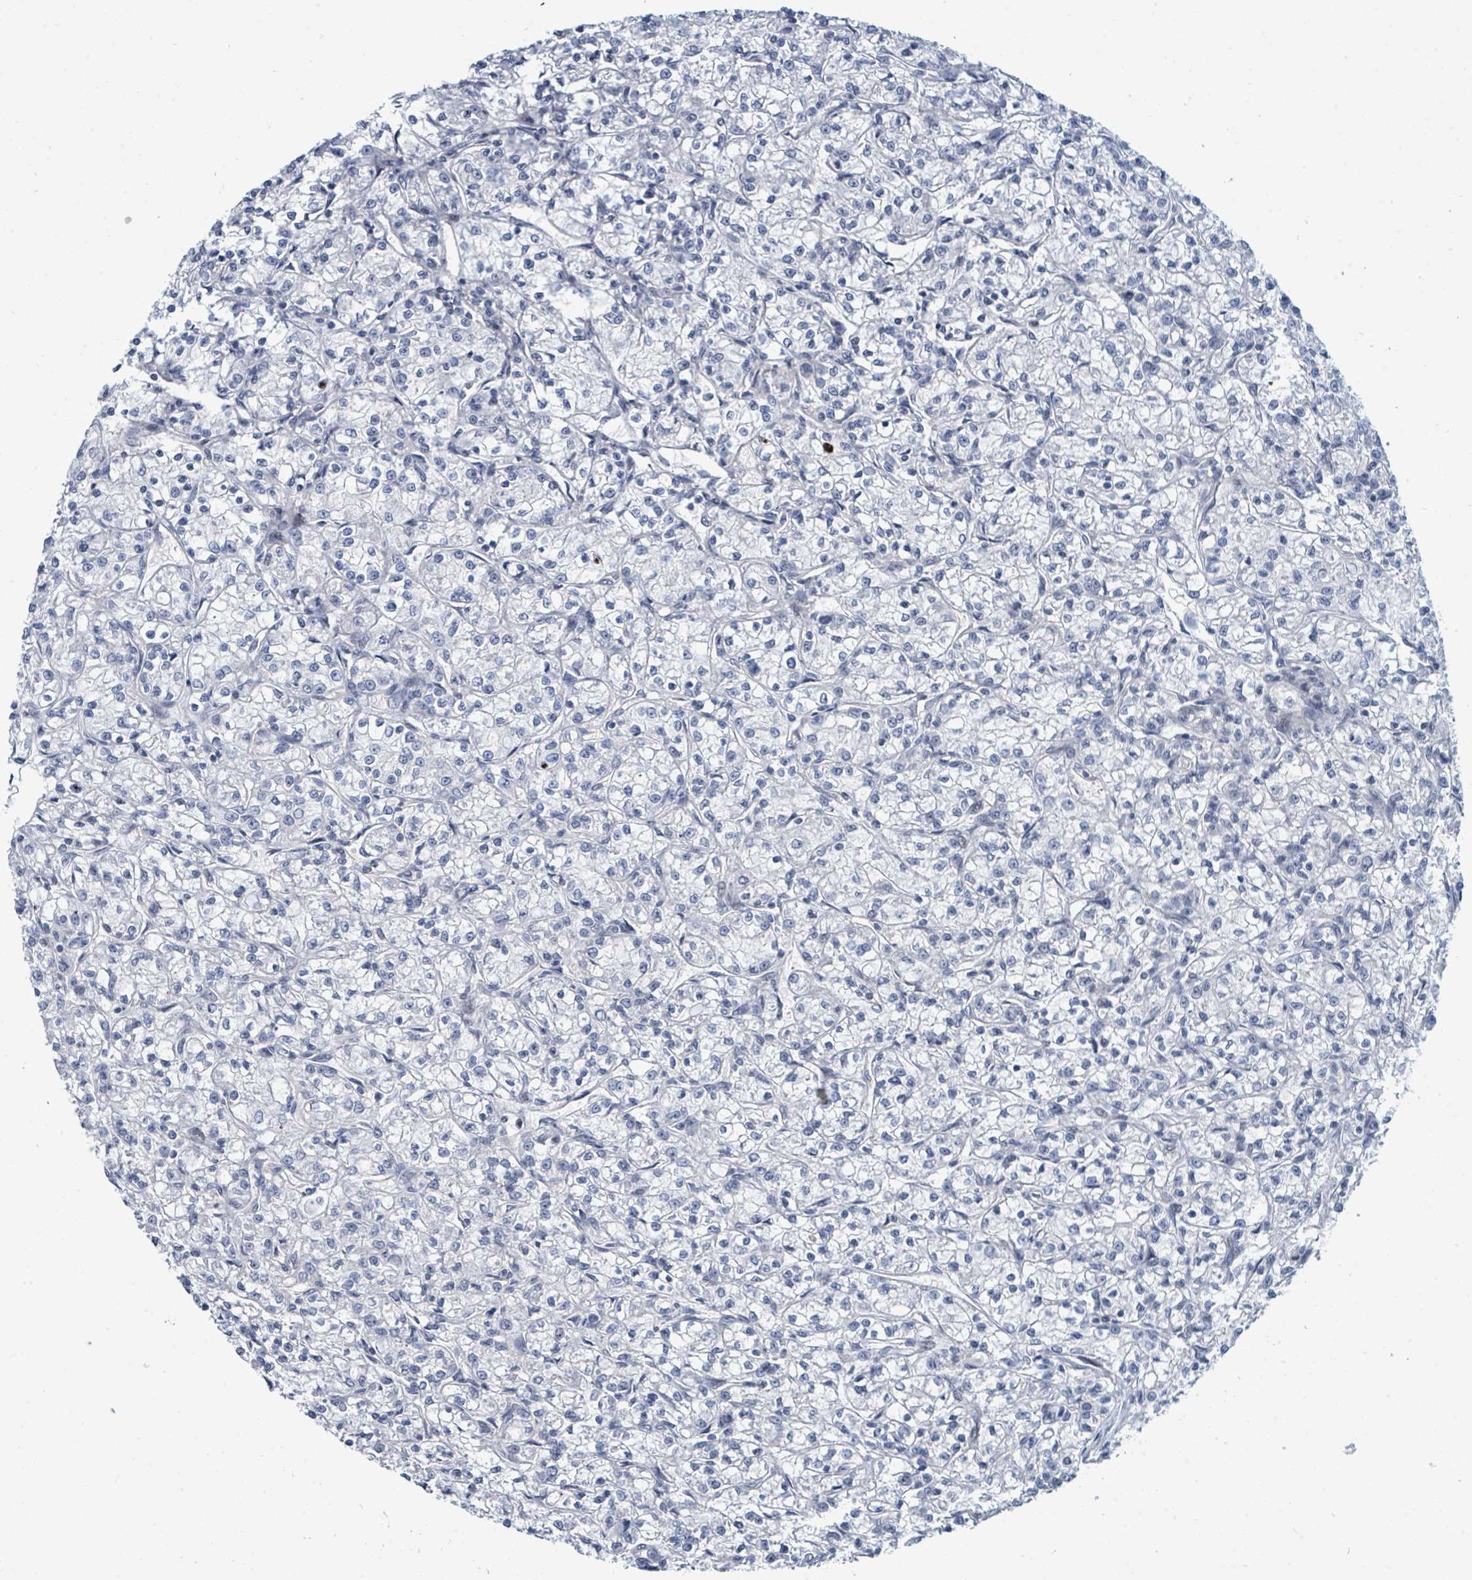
{"staining": {"intensity": "negative", "quantity": "none", "location": "none"}, "tissue": "renal cancer", "cell_type": "Tumor cells", "image_type": "cancer", "snomed": [{"axis": "morphology", "description": "Adenocarcinoma, NOS"}, {"axis": "topography", "description": "Kidney"}], "caption": "Tumor cells are negative for protein expression in human renal cancer (adenocarcinoma).", "gene": "SUMO4", "patient": {"sex": "female", "age": 59}}